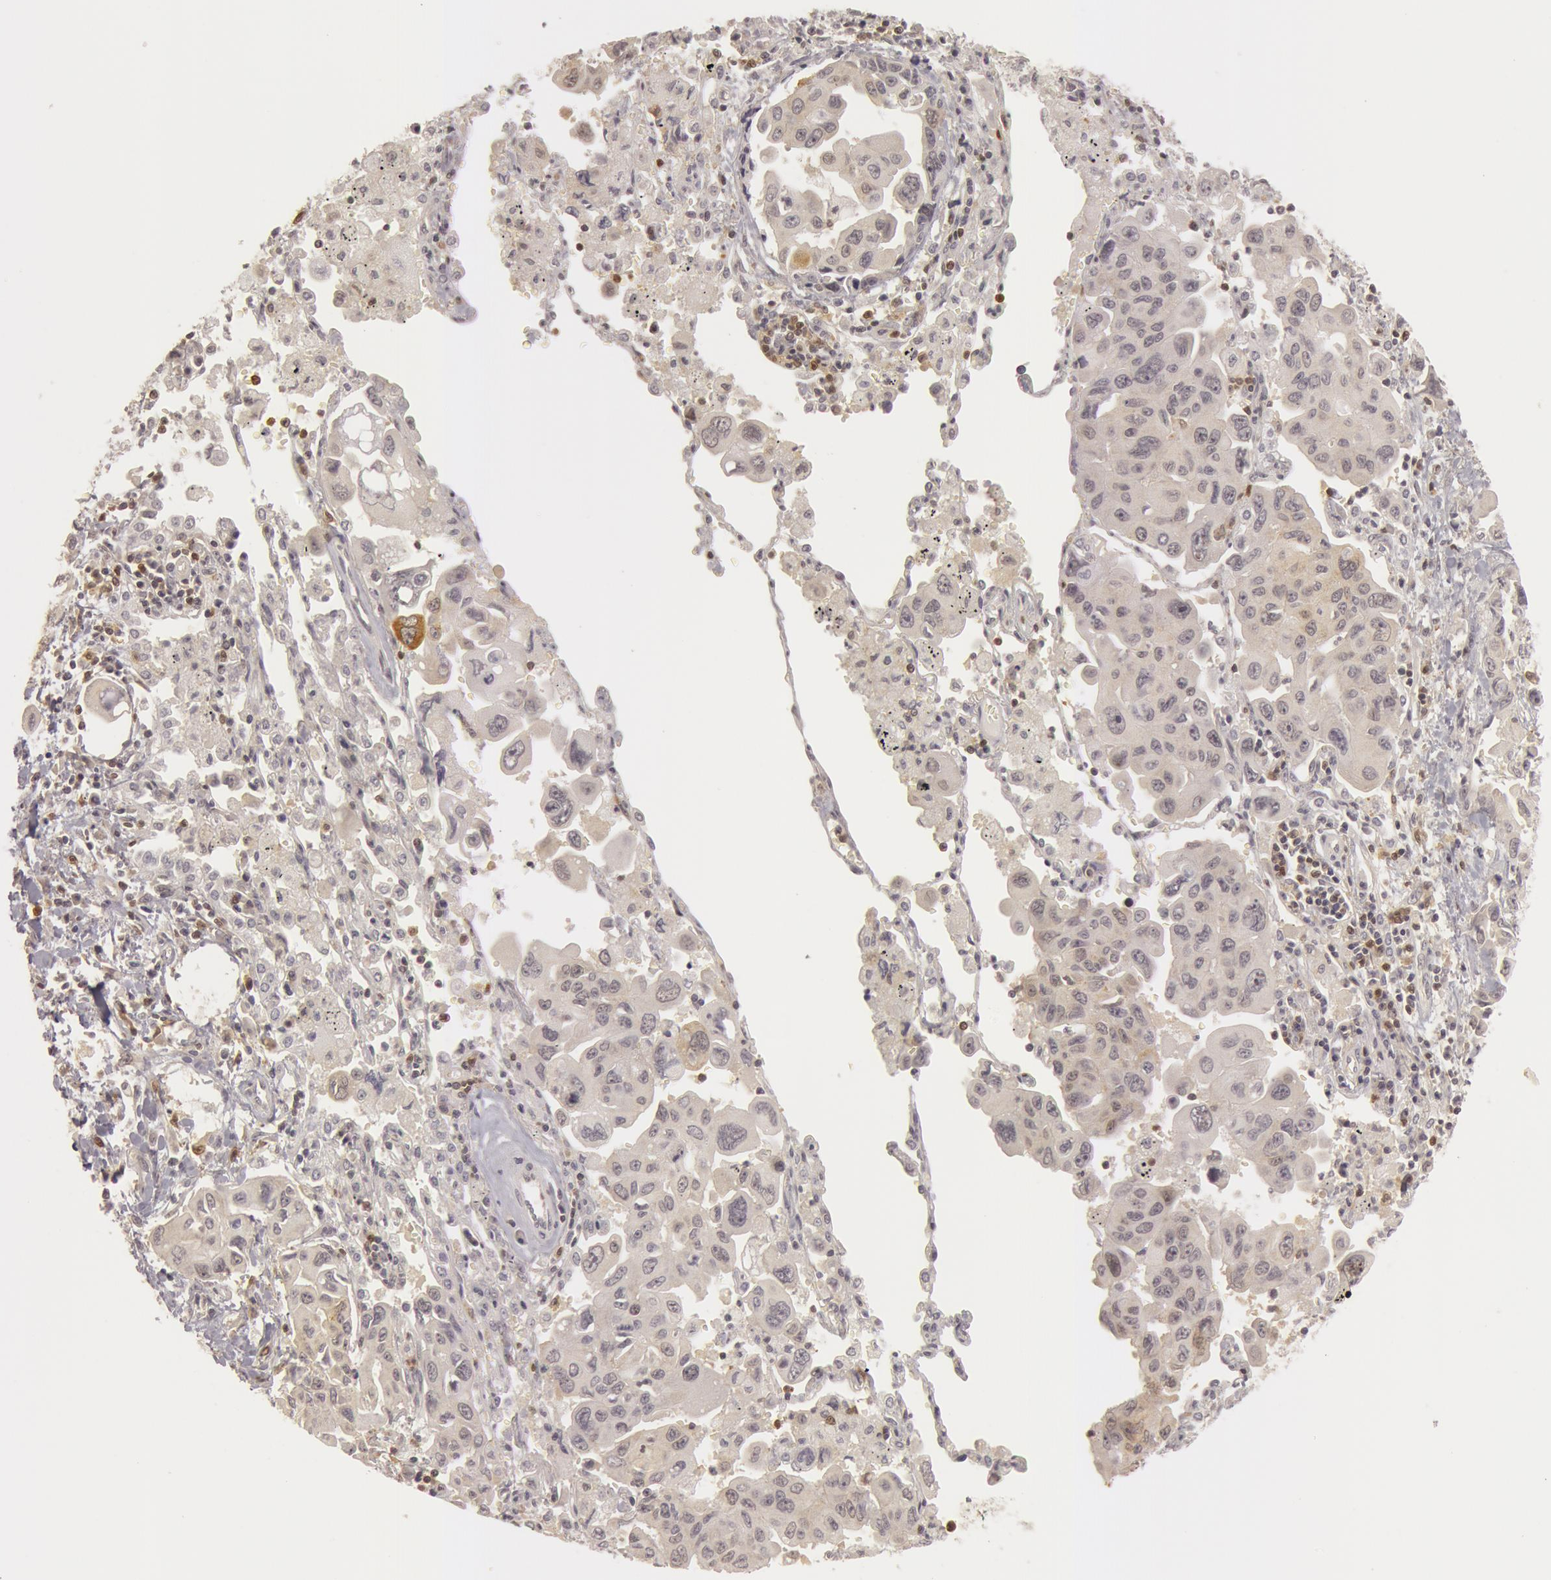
{"staining": {"intensity": "weak", "quantity": "<25%", "location": "nuclear"}, "tissue": "lung cancer", "cell_type": "Tumor cells", "image_type": "cancer", "snomed": [{"axis": "morphology", "description": "Adenocarcinoma, NOS"}, {"axis": "topography", "description": "Lung"}], "caption": "IHC of lung cancer (adenocarcinoma) reveals no positivity in tumor cells.", "gene": "OASL", "patient": {"sex": "male", "age": 64}}